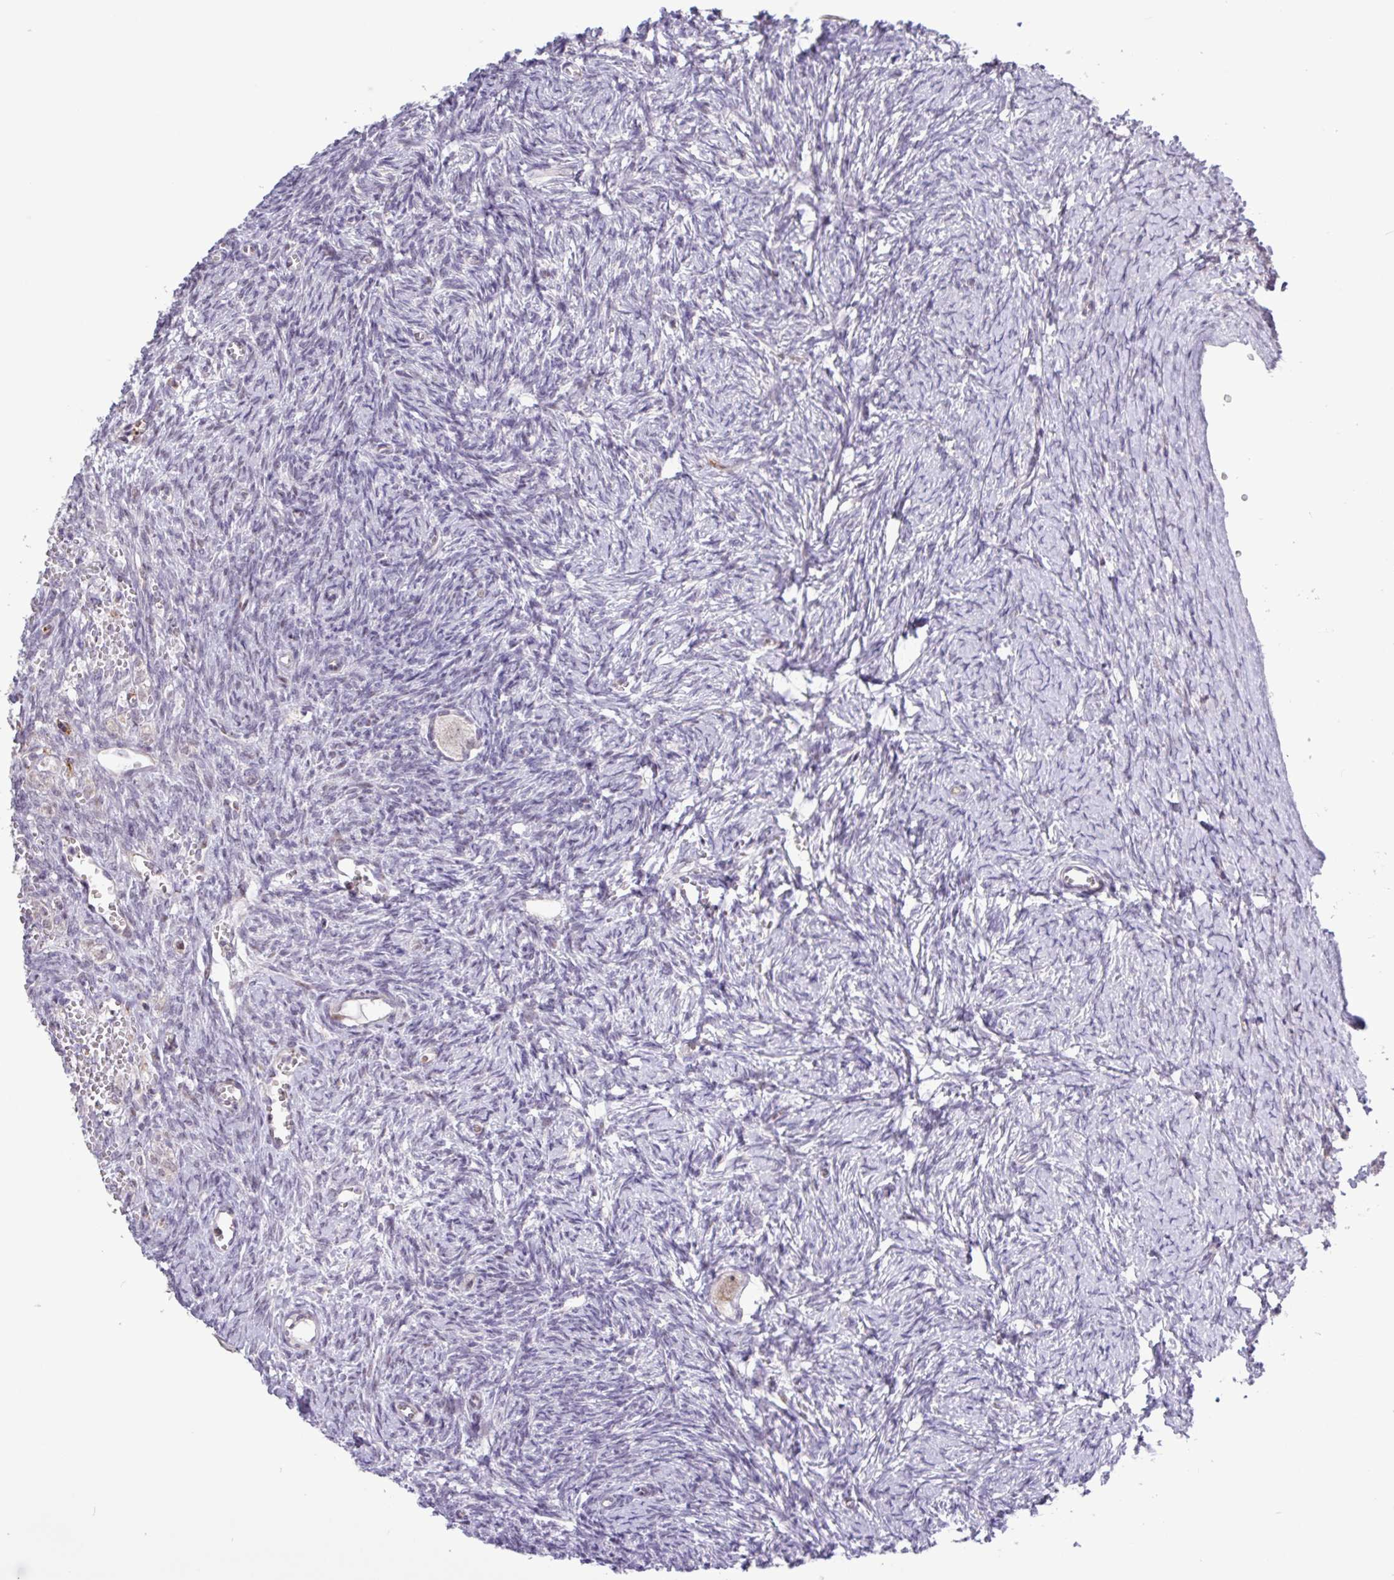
{"staining": {"intensity": "negative", "quantity": "none", "location": "none"}, "tissue": "ovary", "cell_type": "Follicle cells", "image_type": "normal", "snomed": [{"axis": "morphology", "description": "Normal tissue, NOS"}, {"axis": "topography", "description": "Ovary"}], "caption": "Immunohistochemical staining of normal human ovary demonstrates no significant expression in follicle cells.", "gene": "RTL3", "patient": {"sex": "female", "age": 39}}